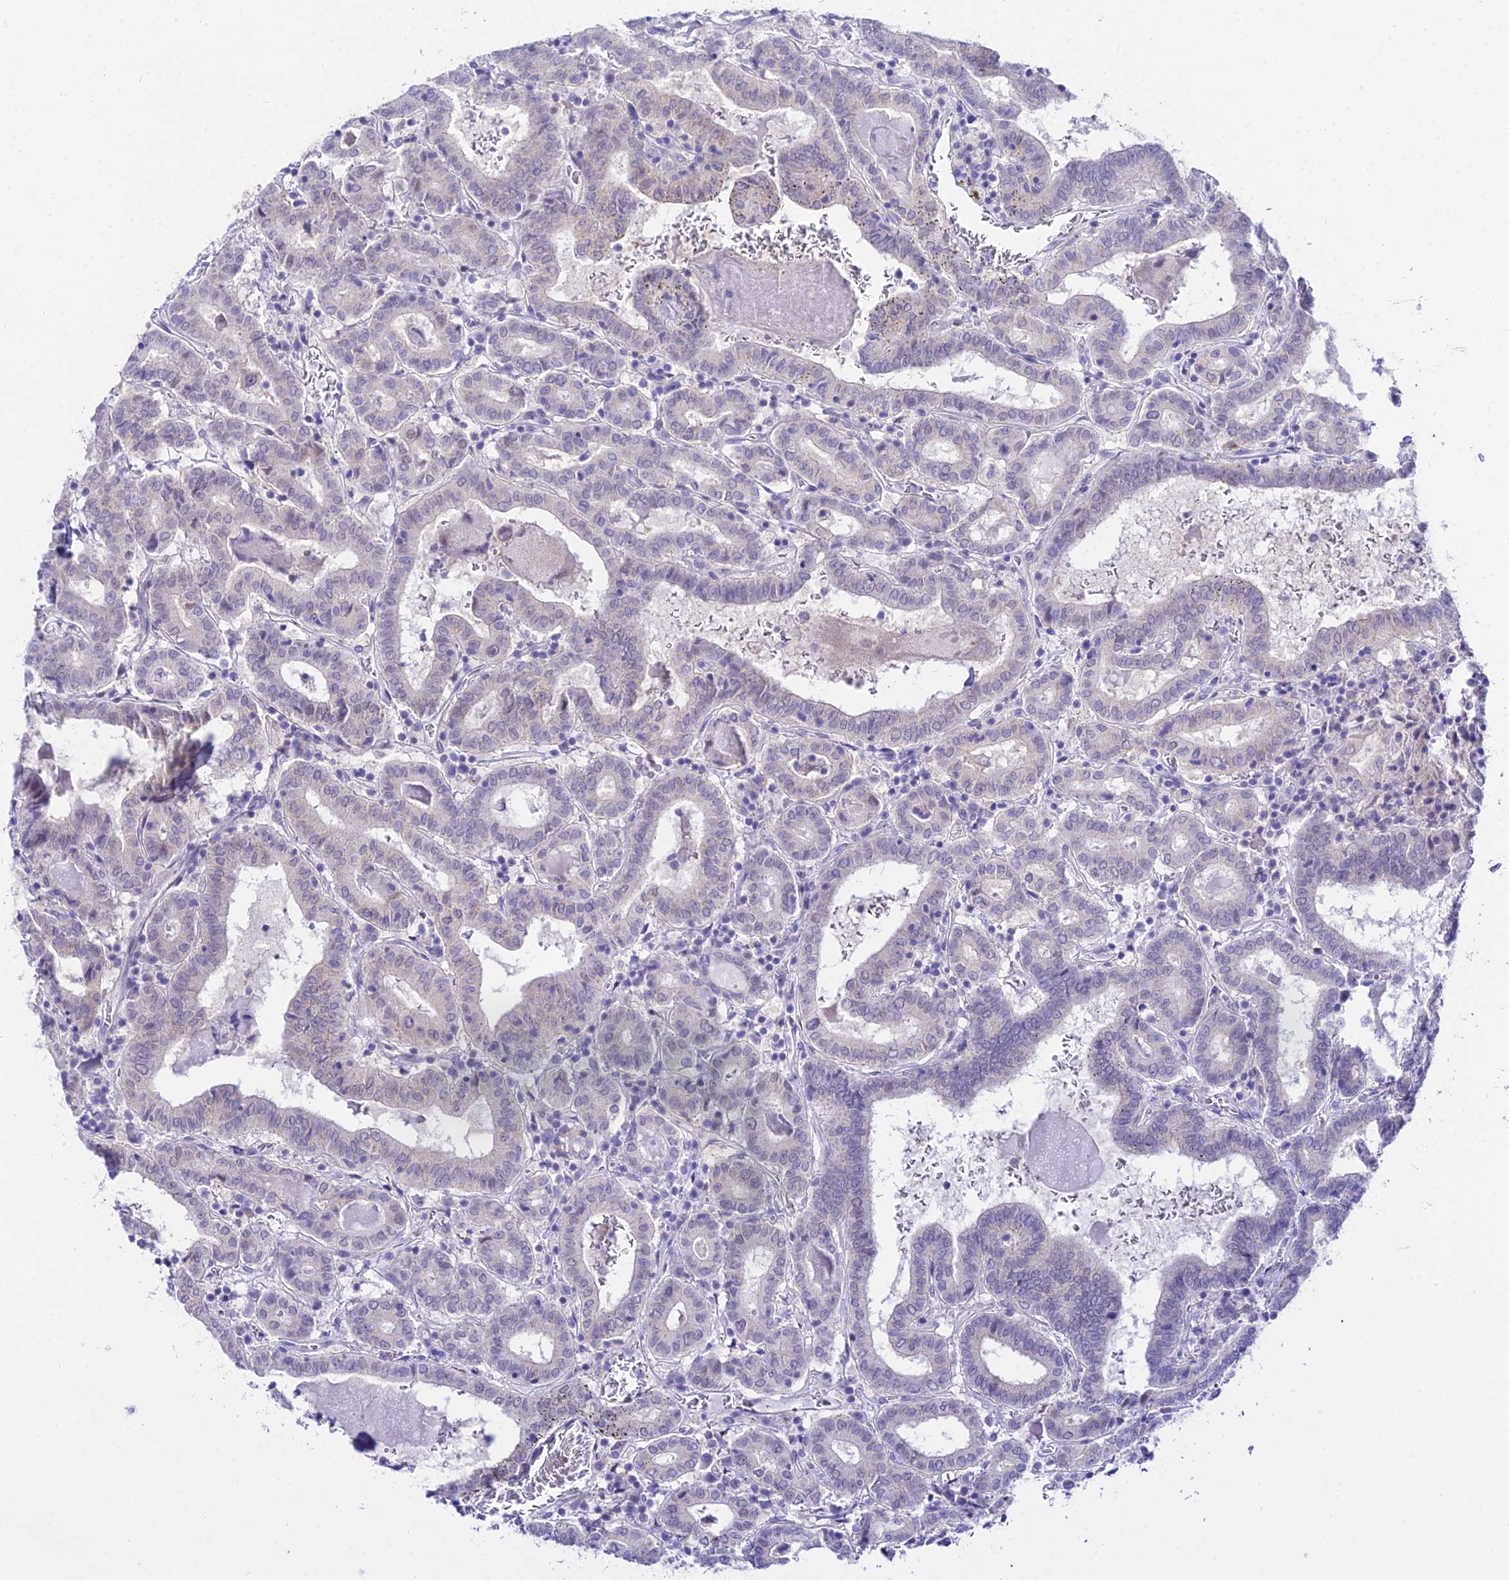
{"staining": {"intensity": "negative", "quantity": "none", "location": "none"}, "tissue": "thyroid cancer", "cell_type": "Tumor cells", "image_type": "cancer", "snomed": [{"axis": "morphology", "description": "Papillary adenocarcinoma, NOS"}, {"axis": "topography", "description": "Thyroid gland"}], "caption": "High magnification brightfield microscopy of thyroid papillary adenocarcinoma stained with DAB (brown) and counterstained with hematoxylin (blue): tumor cells show no significant expression.", "gene": "ATG16L2", "patient": {"sex": "female", "age": 72}}